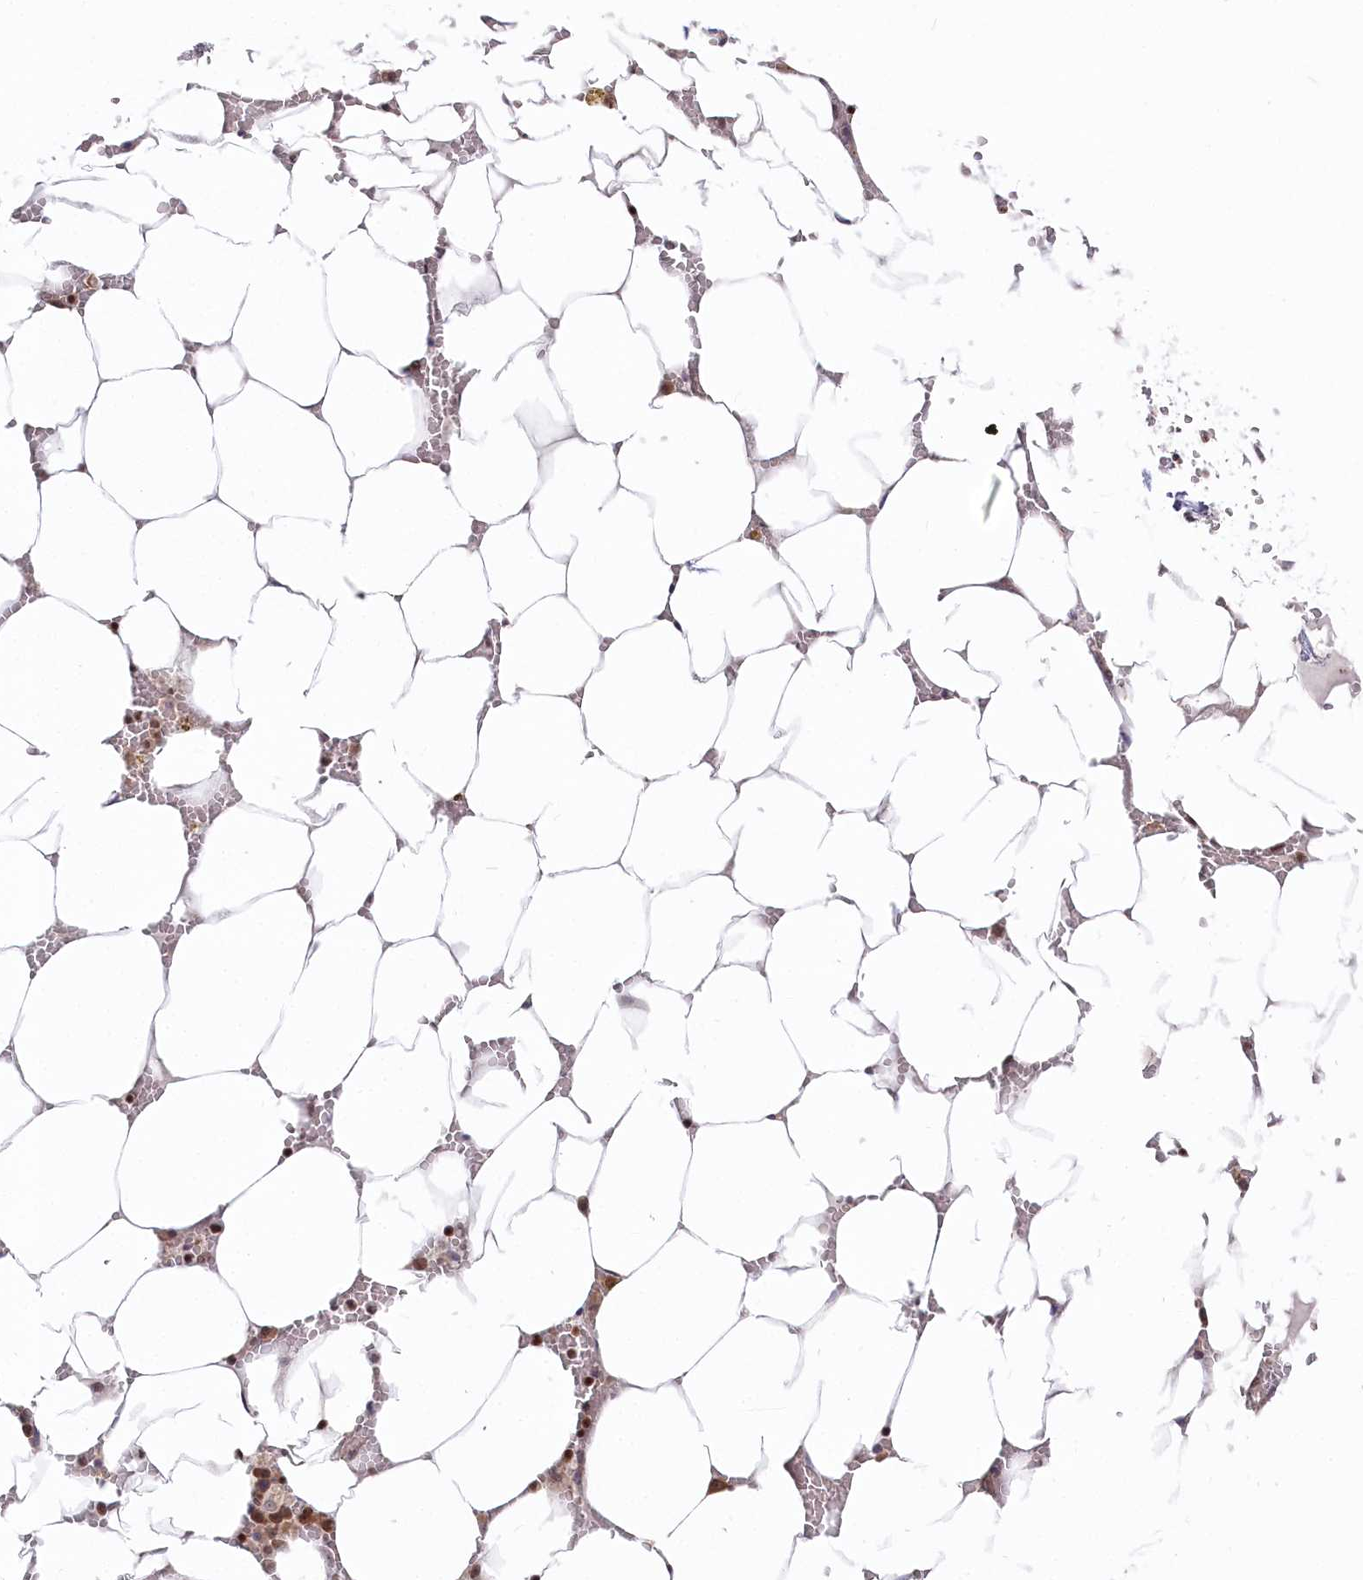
{"staining": {"intensity": "moderate", "quantity": ">75%", "location": "nuclear"}, "tissue": "bone marrow", "cell_type": "Hematopoietic cells", "image_type": "normal", "snomed": [{"axis": "morphology", "description": "Normal tissue, NOS"}, {"axis": "topography", "description": "Bone marrow"}], "caption": "Protein staining of benign bone marrow reveals moderate nuclear staining in about >75% of hematopoietic cells. The staining is performed using DAB (3,3'-diaminobenzidine) brown chromogen to label protein expression. The nuclei are counter-stained blue using hematoxylin.", "gene": "CGGBP1", "patient": {"sex": "male", "age": 70}}